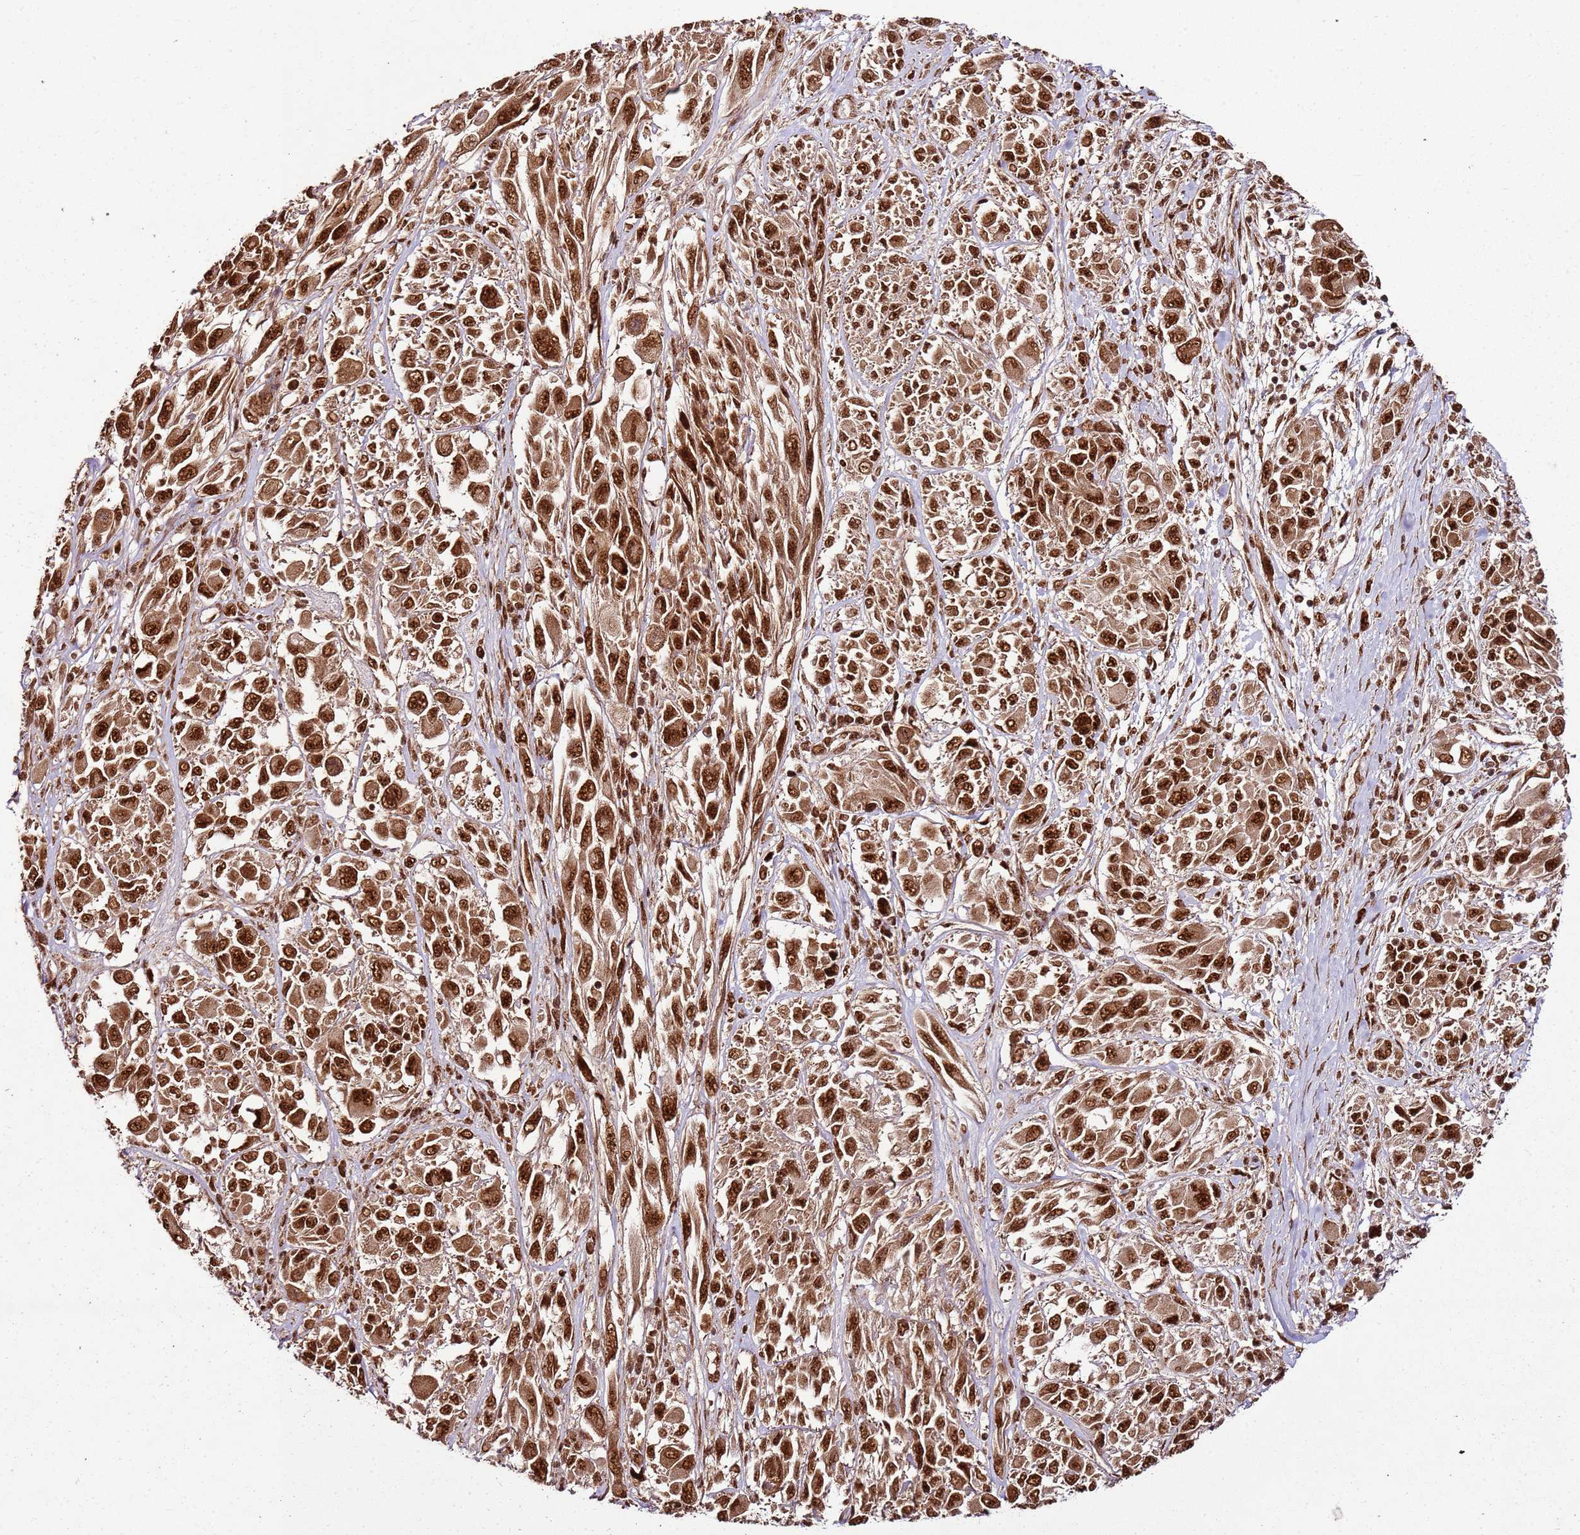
{"staining": {"intensity": "strong", "quantity": ">75%", "location": "nuclear"}, "tissue": "melanoma", "cell_type": "Tumor cells", "image_type": "cancer", "snomed": [{"axis": "morphology", "description": "Malignant melanoma, NOS"}, {"axis": "topography", "description": "Skin"}], "caption": "Immunohistochemistry (IHC) of melanoma shows high levels of strong nuclear positivity in about >75% of tumor cells.", "gene": "XRN2", "patient": {"sex": "female", "age": 91}}